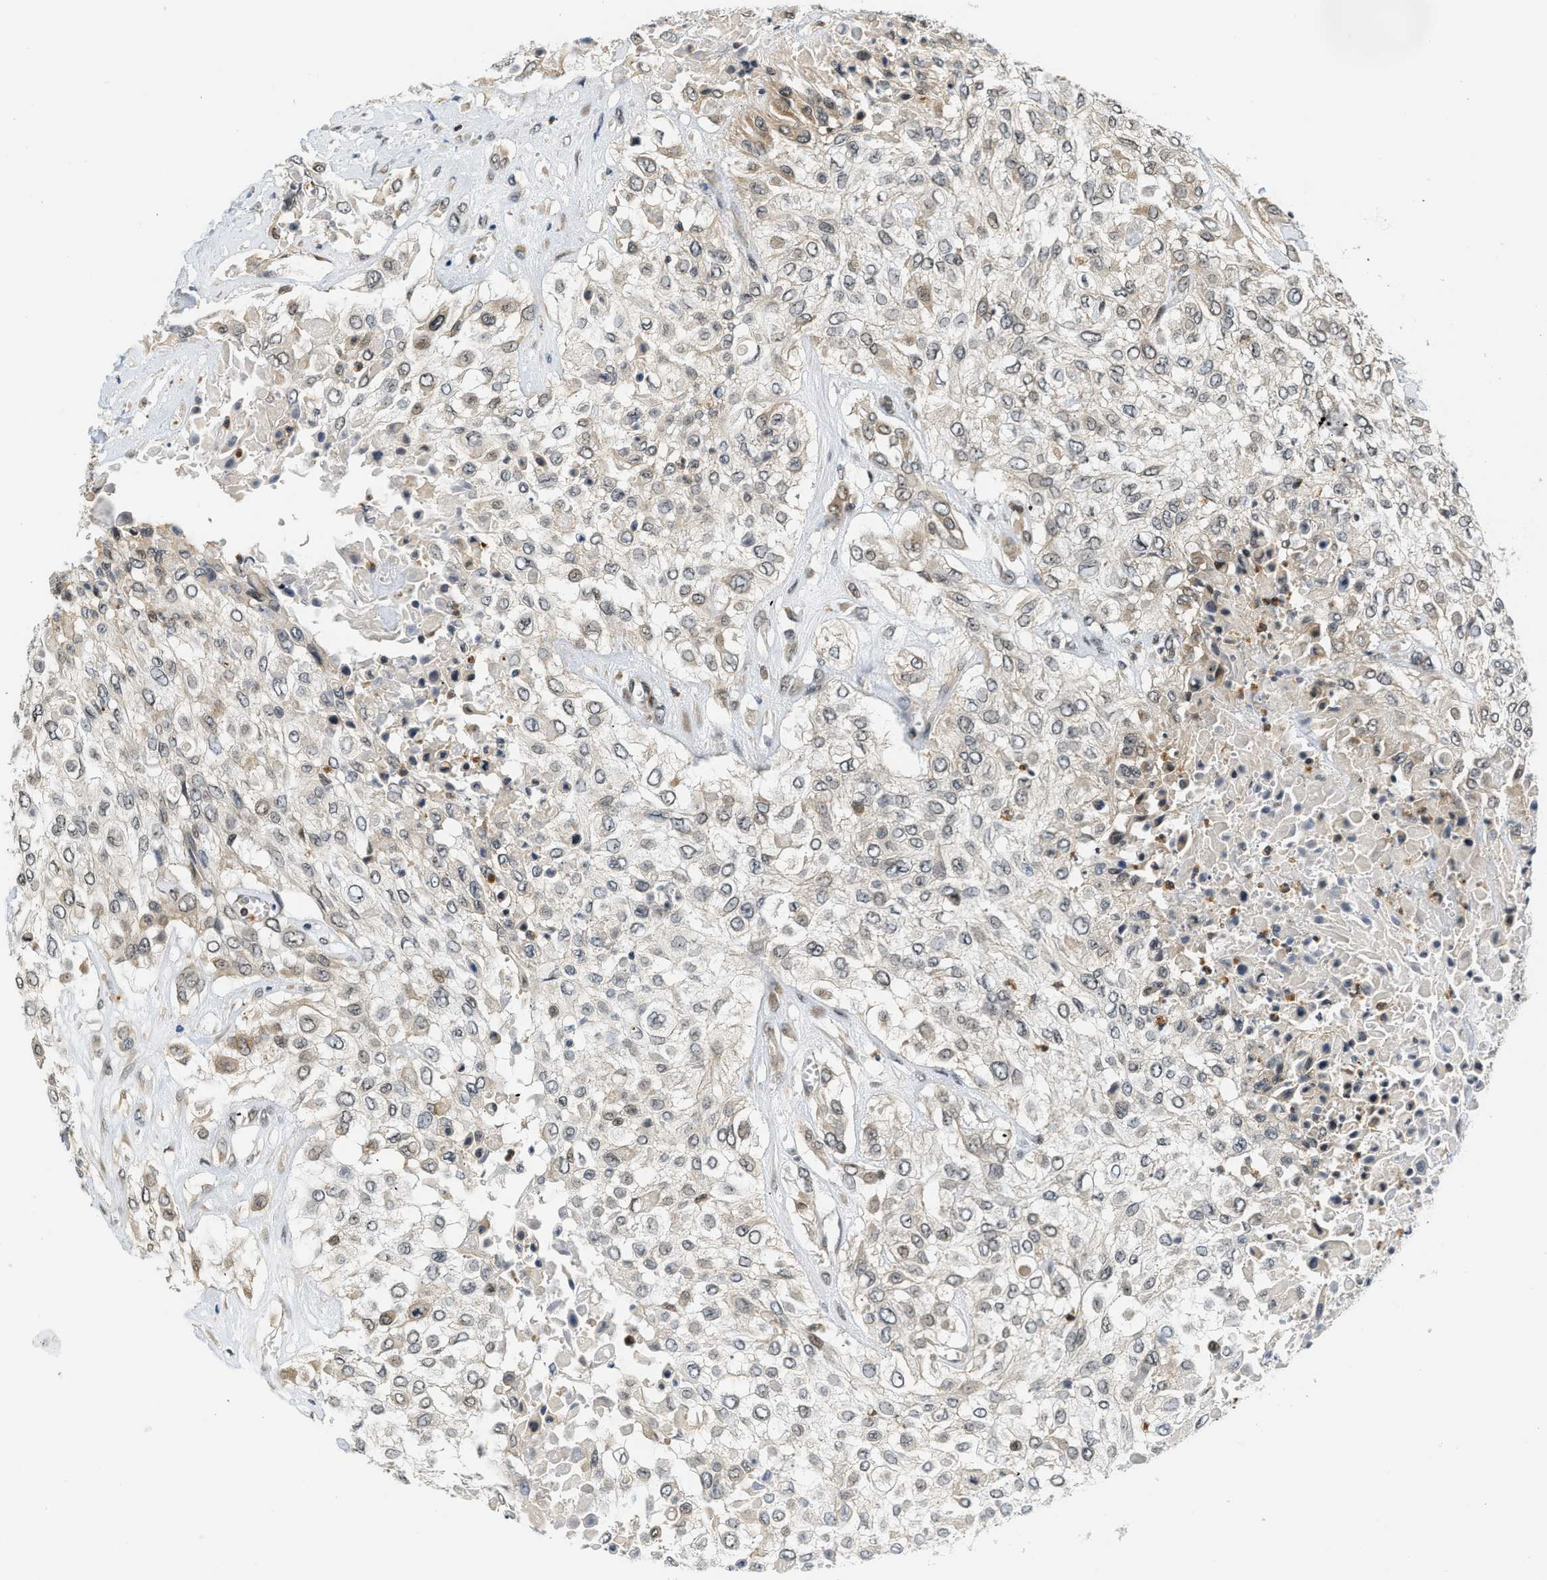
{"staining": {"intensity": "weak", "quantity": "25%-75%", "location": "cytoplasmic/membranous"}, "tissue": "urothelial cancer", "cell_type": "Tumor cells", "image_type": "cancer", "snomed": [{"axis": "morphology", "description": "Urothelial carcinoma, High grade"}, {"axis": "topography", "description": "Urinary bladder"}], "caption": "Human urothelial cancer stained for a protein (brown) reveals weak cytoplasmic/membranous positive positivity in about 25%-75% of tumor cells.", "gene": "KMT2A", "patient": {"sex": "male", "age": 57}}